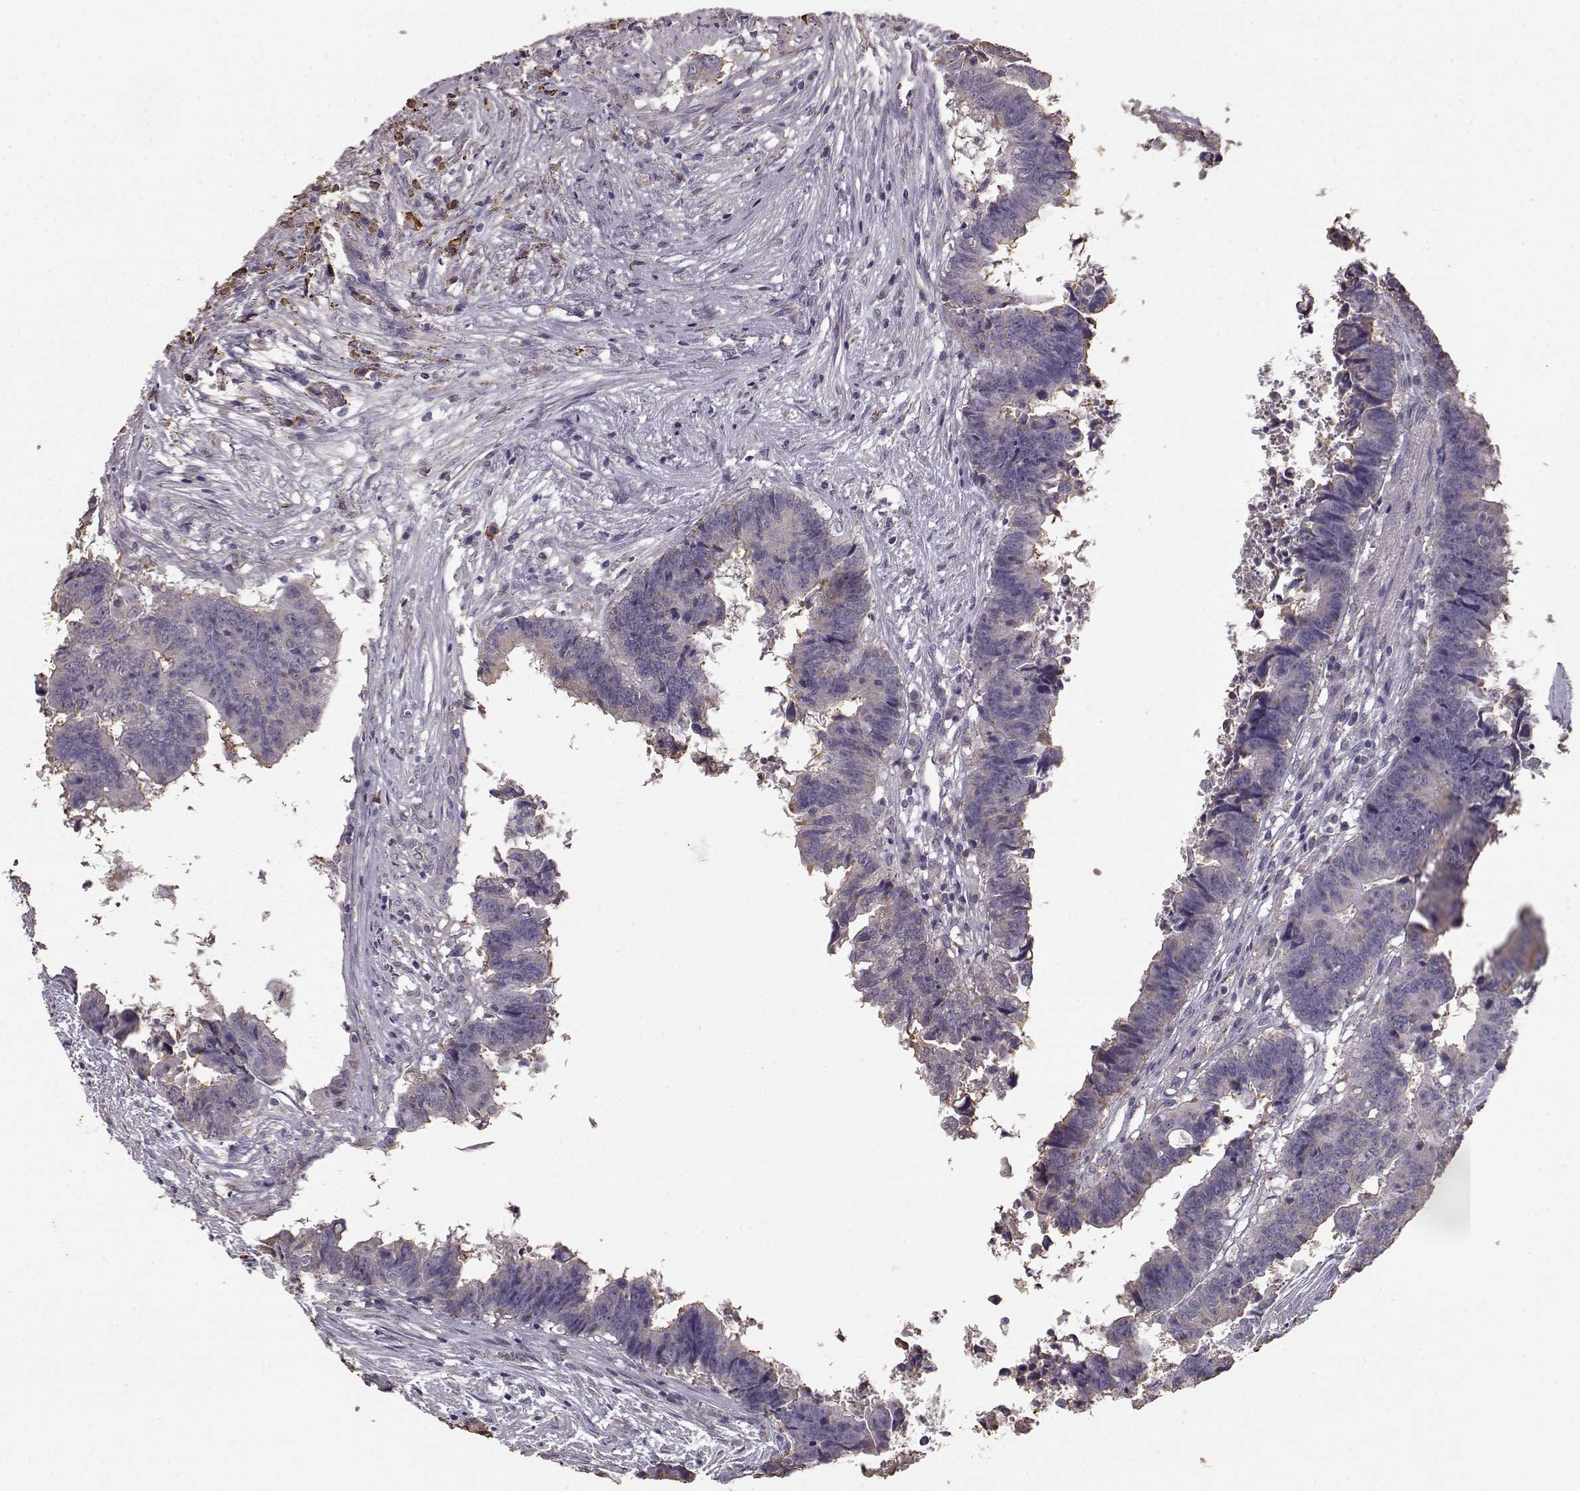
{"staining": {"intensity": "weak", "quantity": "<25%", "location": "cytoplasmic/membranous"}, "tissue": "colorectal cancer", "cell_type": "Tumor cells", "image_type": "cancer", "snomed": [{"axis": "morphology", "description": "Adenocarcinoma, NOS"}, {"axis": "topography", "description": "Colon"}], "caption": "High power microscopy photomicrograph of an IHC image of colorectal adenocarcinoma, revealing no significant positivity in tumor cells. (DAB (3,3'-diaminobenzidine) IHC with hematoxylin counter stain).", "gene": "GABRG3", "patient": {"sex": "female", "age": 82}}